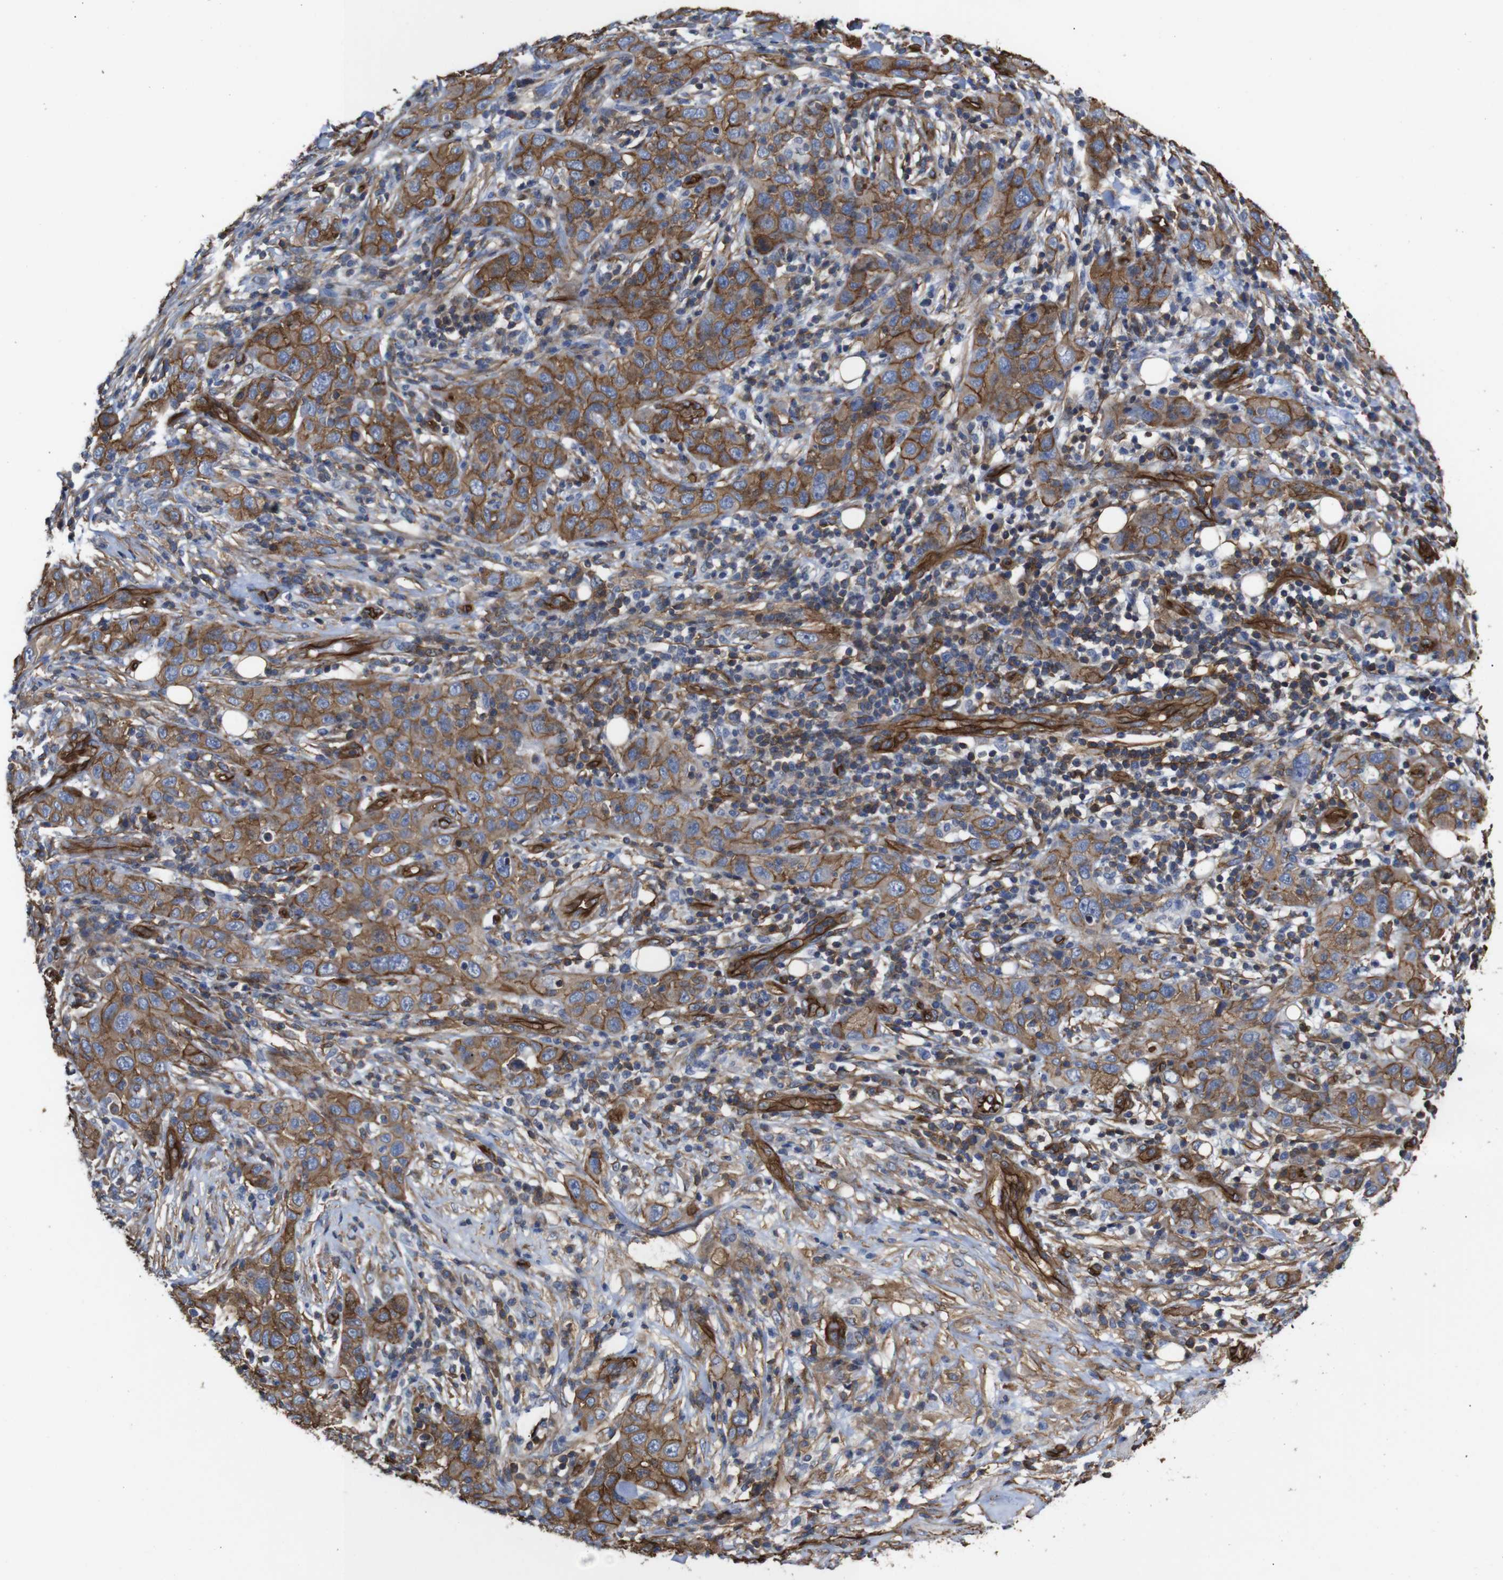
{"staining": {"intensity": "moderate", "quantity": ">75%", "location": "cytoplasmic/membranous"}, "tissue": "skin cancer", "cell_type": "Tumor cells", "image_type": "cancer", "snomed": [{"axis": "morphology", "description": "Squamous cell carcinoma, NOS"}, {"axis": "topography", "description": "Skin"}], "caption": "A brown stain labels moderate cytoplasmic/membranous positivity of a protein in human skin cancer (squamous cell carcinoma) tumor cells.", "gene": "SPTBN1", "patient": {"sex": "female", "age": 88}}